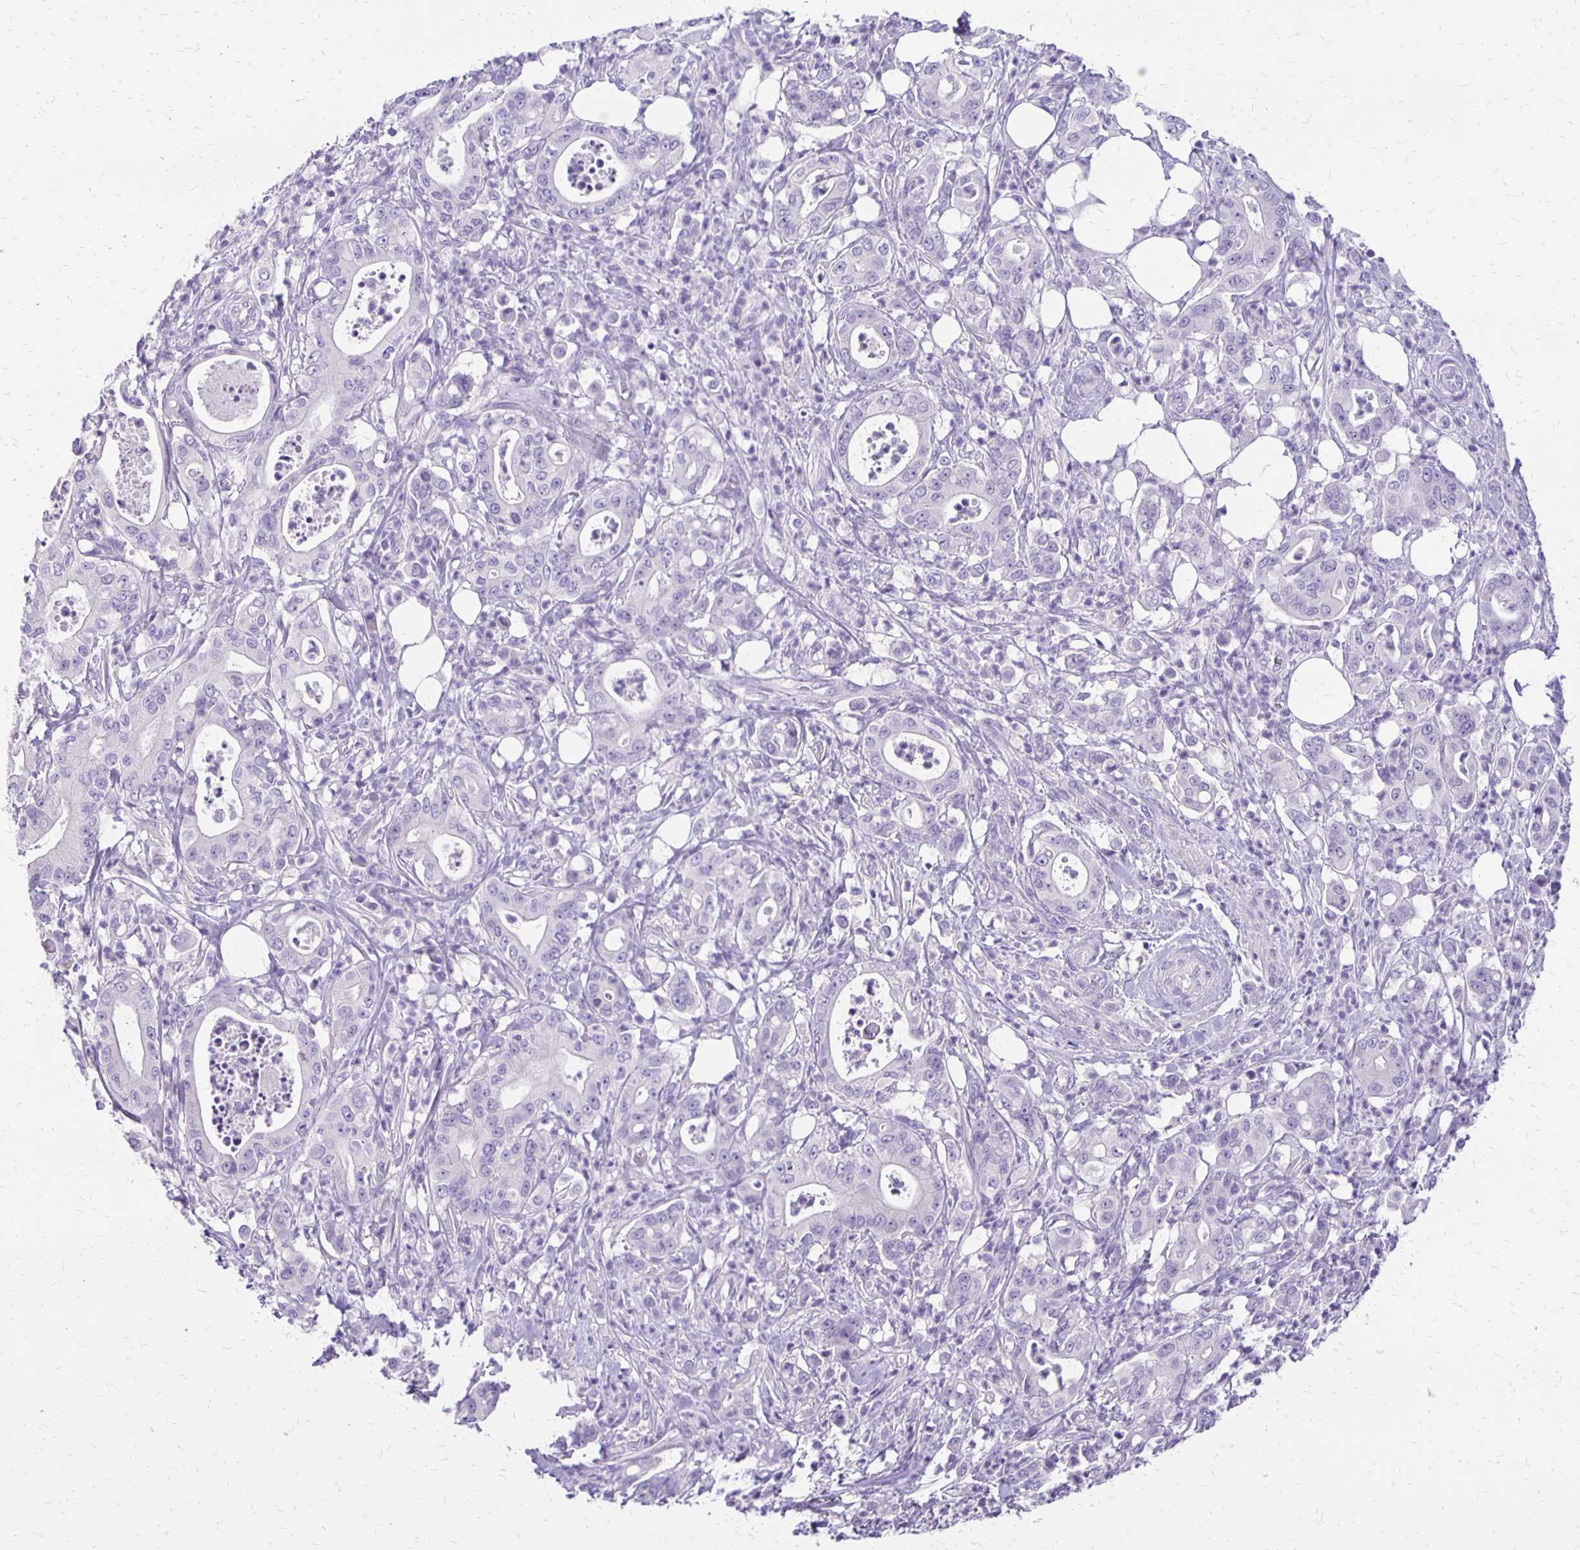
{"staining": {"intensity": "negative", "quantity": "none", "location": "none"}, "tissue": "pancreatic cancer", "cell_type": "Tumor cells", "image_type": "cancer", "snomed": [{"axis": "morphology", "description": "Adenocarcinoma, NOS"}, {"axis": "topography", "description": "Pancreas"}], "caption": "Tumor cells are negative for protein expression in human pancreatic cancer. (Stains: DAB immunohistochemistry with hematoxylin counter stain, Microscopy: brightfield microscopy at high magnification).", "gene": "ANKRD45", "patient": {"sex": "male", "age": 71}}